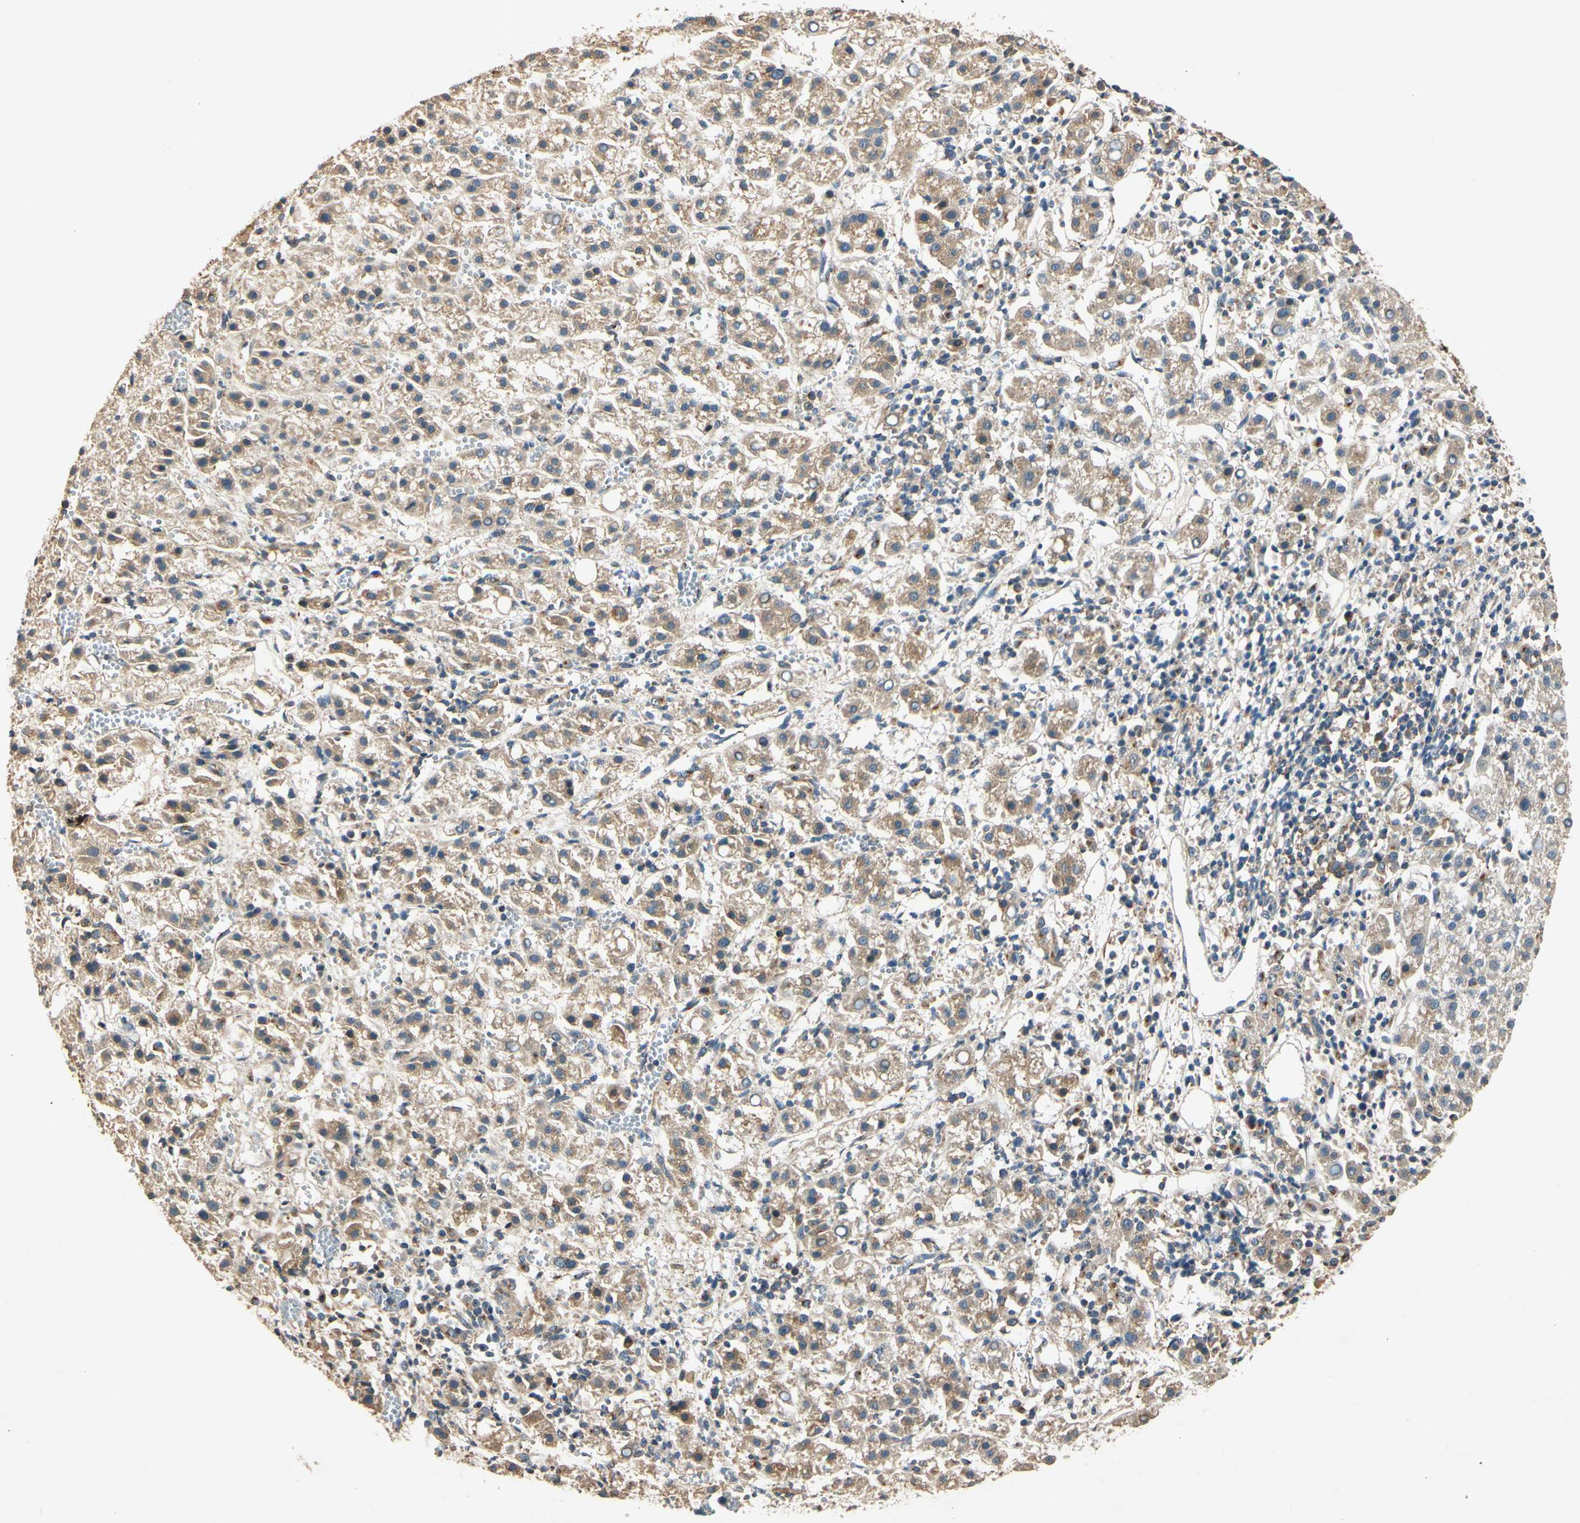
{"staining": {"intensity": "weak", "quantity": "25%-75%", "location": "cytoplasmic/membranous"}, "tissue": "liver cancer", "cell_type": "Tumor cells", "image_type": "cancer", "snomed": [{"axis": "morphology", "description": "Carcinoma, Hepatocellular, NOS"}, {"axis": "topography", "description": "Liver"}], "caption": "Liver hepatocellular carcinoma stained with a protein marker displays weak staining in tumor cells.", "gene": "AKAP9", "patient": {"sex": "female", "age": 58}}